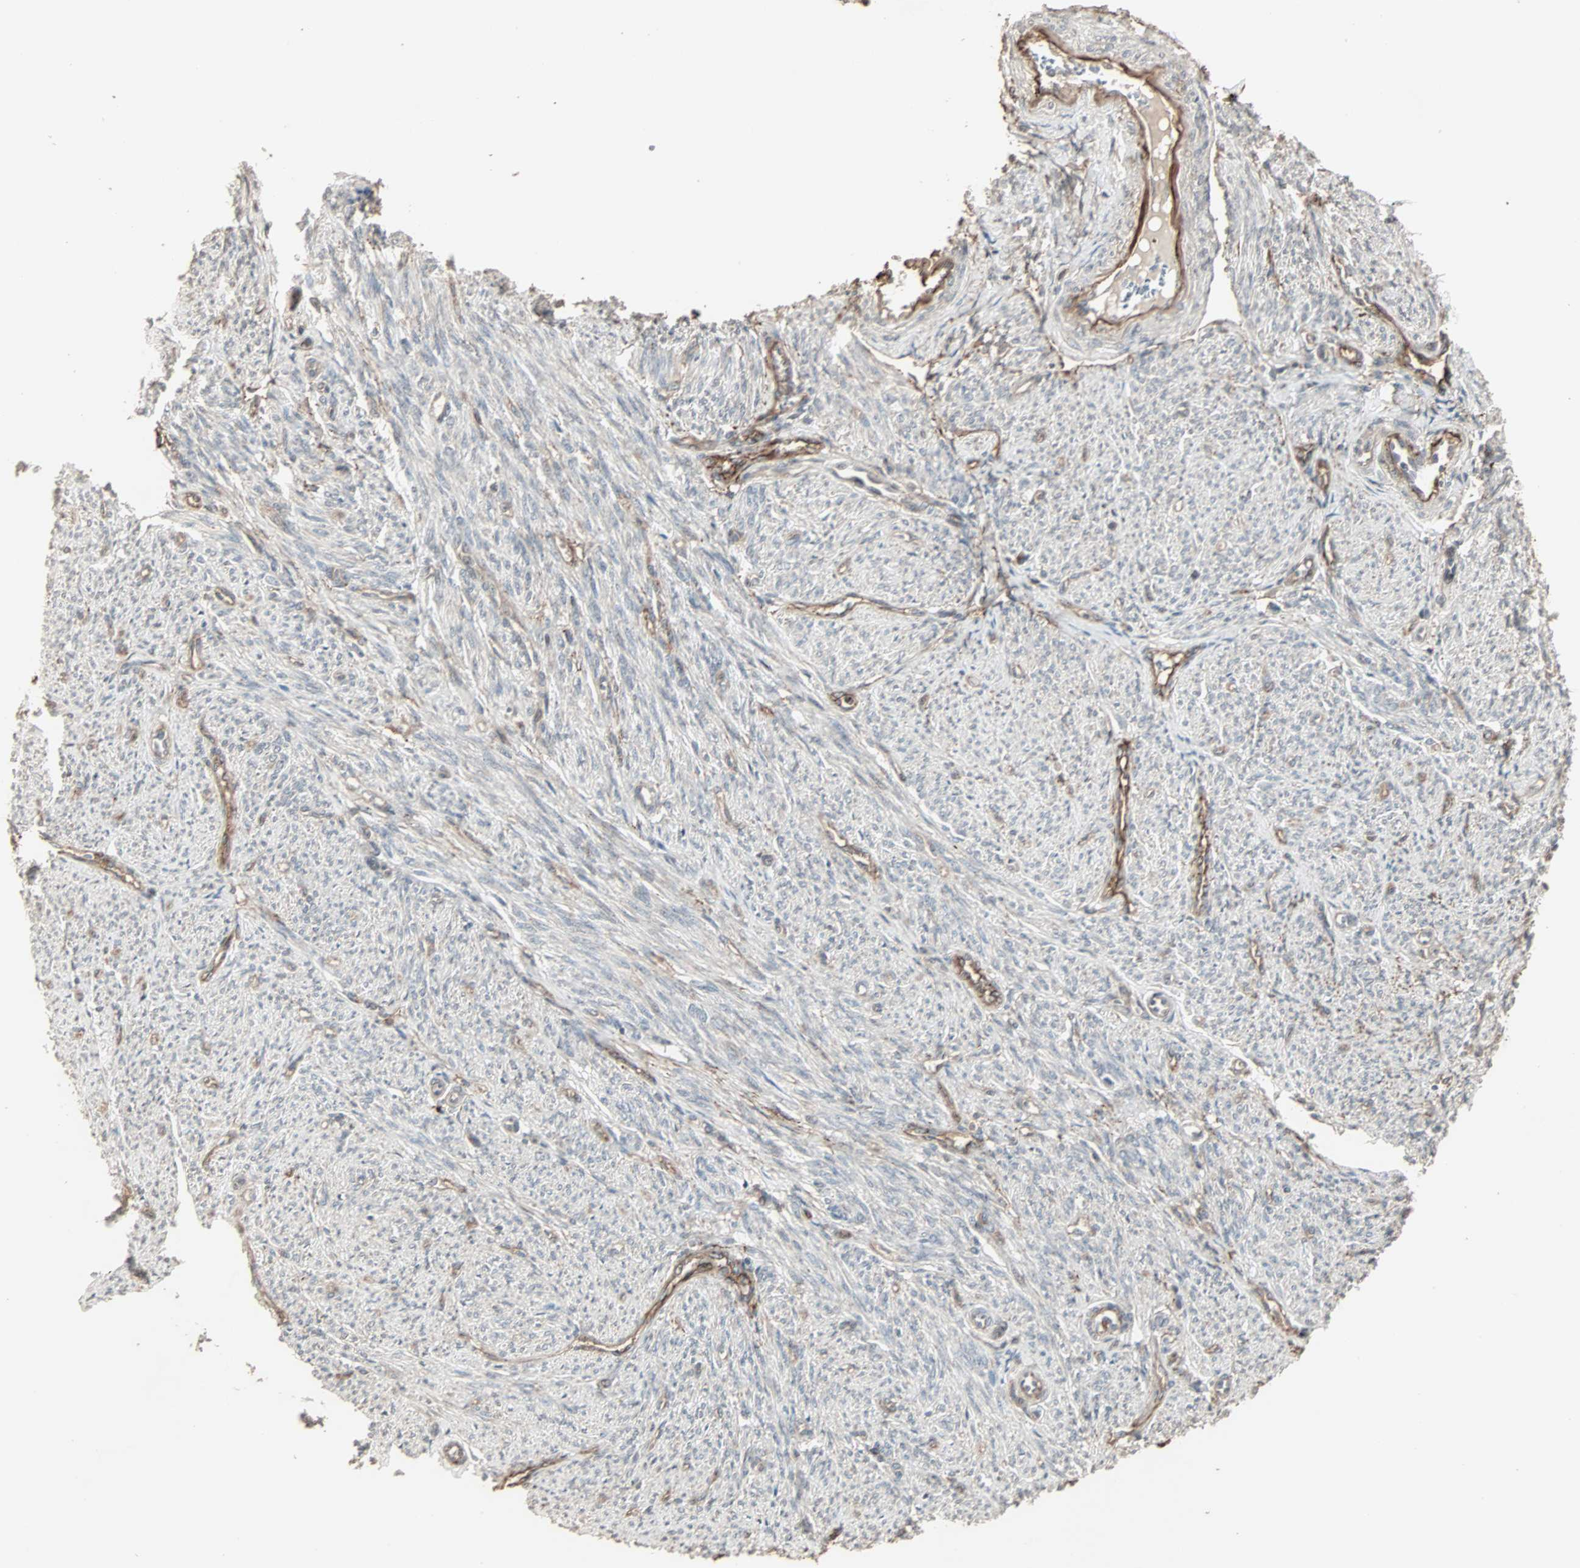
{"staining": {"intensity": "weak", "quantity": "<25%", "location": "cytoplasmic/membranous"}, "tissue": "smooth muscle", "cell_type": "Smooth muscle cells", "image_type": "normal", "snomed": [{"axis": "morphology", "description": "Normal tissue, NOS"}, {"axis": "topography", "description": "Smooth muscle"}], "caption": "IHC of unremarkable human smooth muscle shows no expression in smooth muscle cells.", "gene": "CALCRL", "patient": {"sex": "female", "age": 65}}